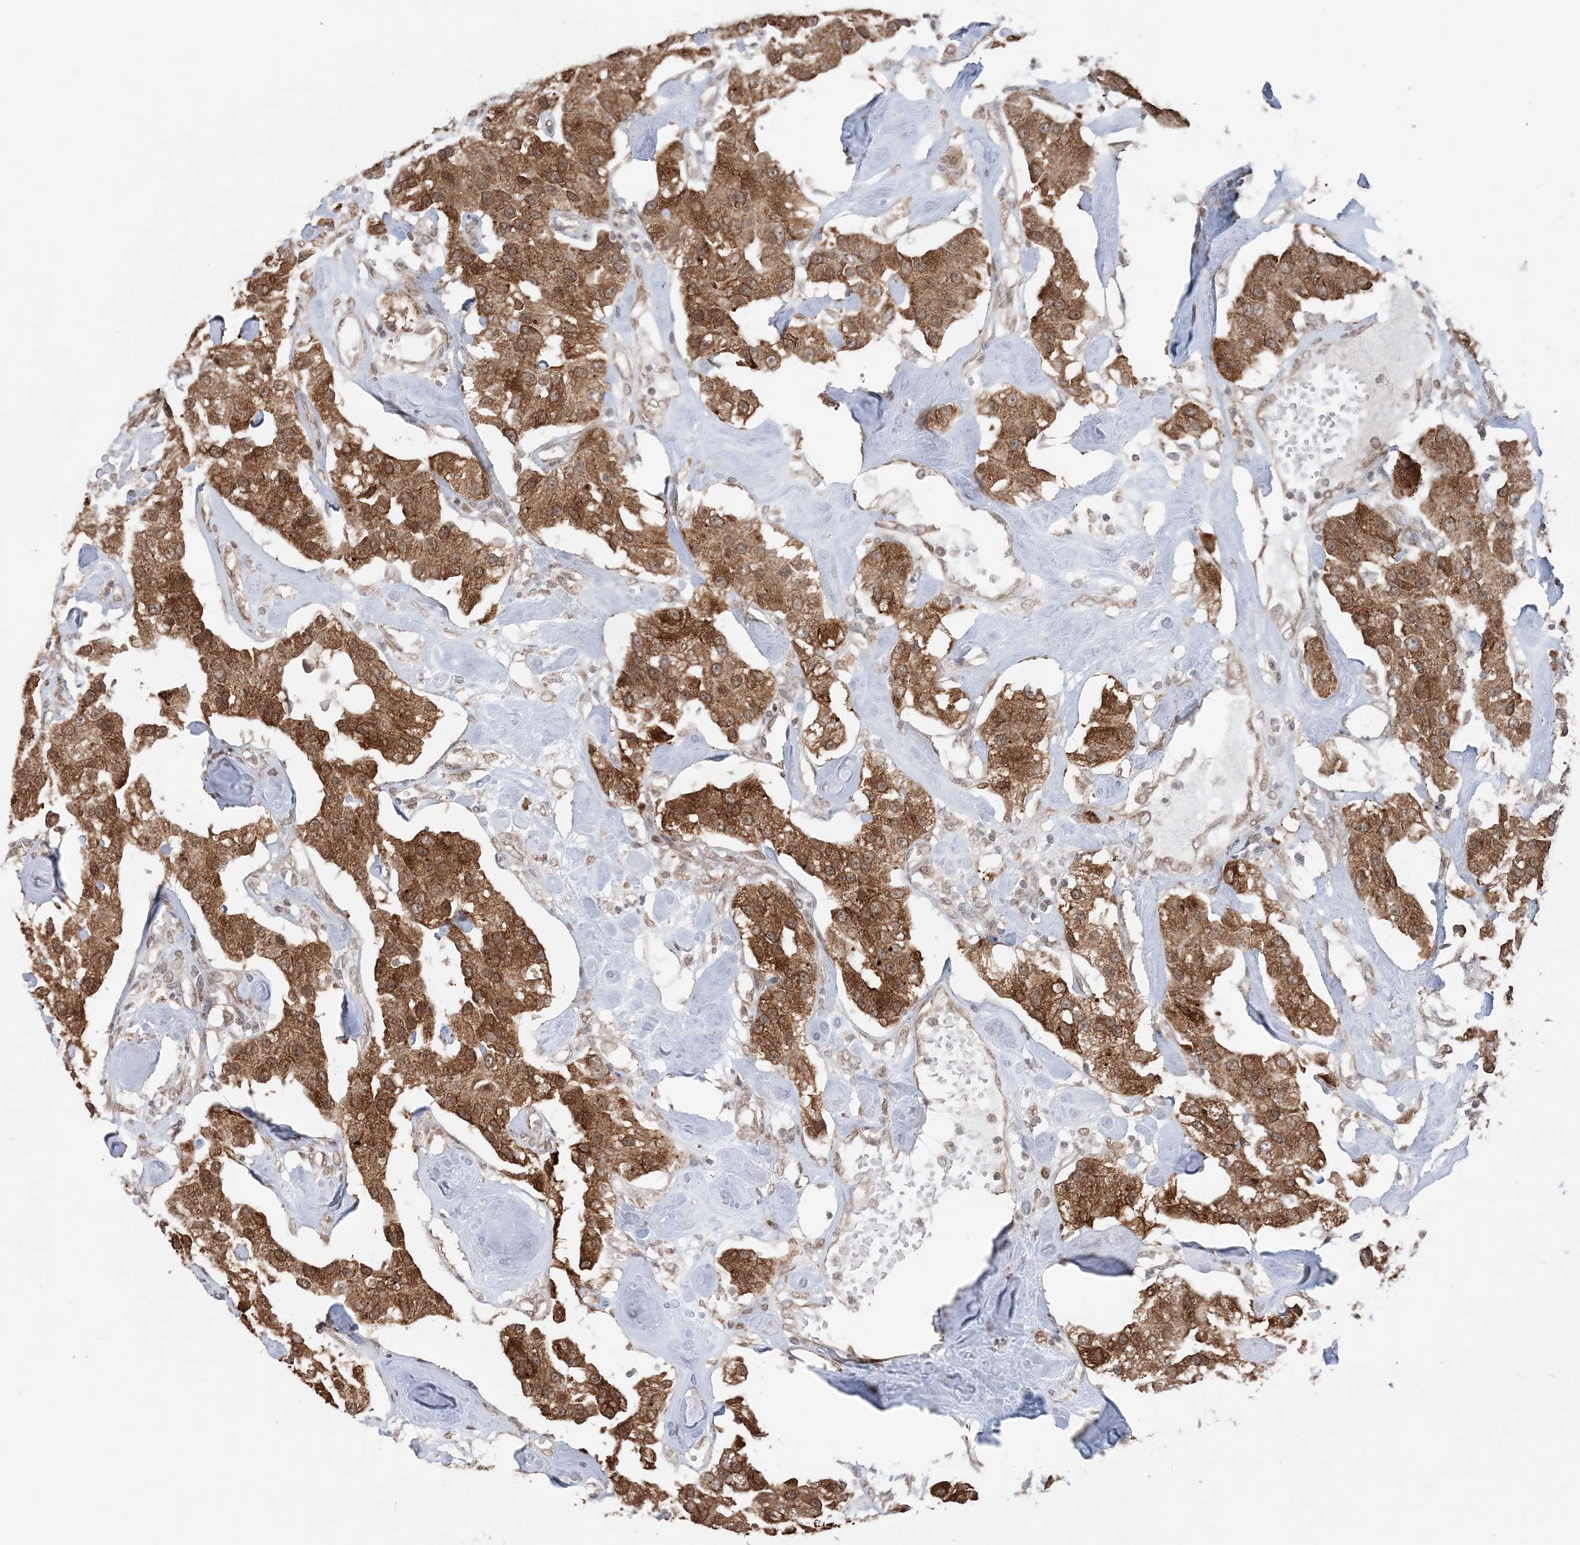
{"staining": {"intensity": "strong", "quantity": ">75%", "location": "cytoplasmic/membranous"}, "tissue": "carcinoid", "cell_type": "Tumor cells", "image_type": "cancer", "snomed": [{"axis": "morphology", "description": "Carcinoid, malignant, NOS"}, {"axis": "topography", "description": "Pancreas"}], "caption": "Immunohistochemistry of carcinoid demonstrates high levels of strong cytoplasmic/membranous positivity in about >75% of tumor cells.", "gene": "TMED10", "patient": {"sex": "male", "age": 41}}